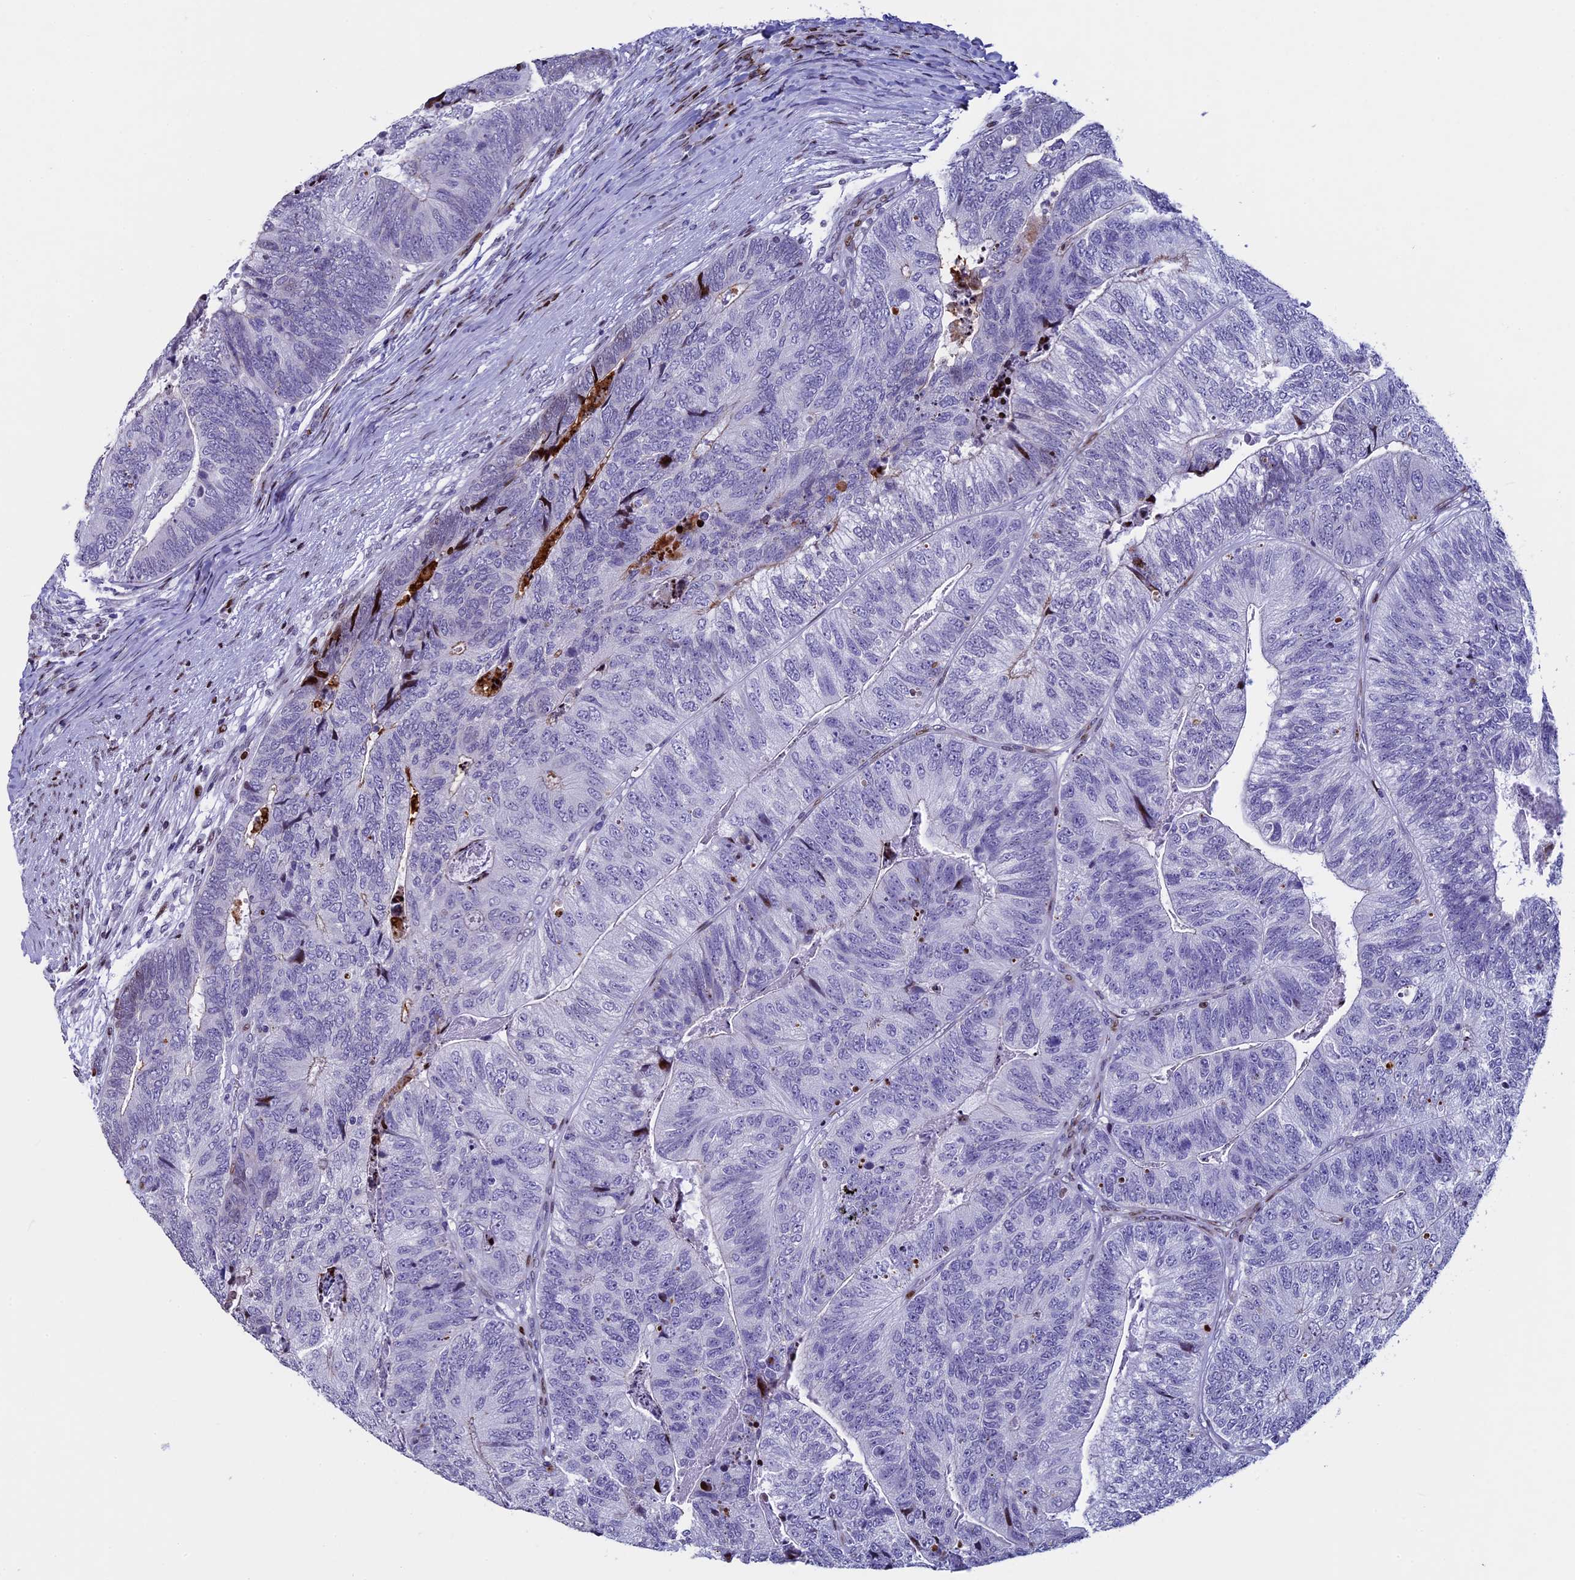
{"staining": {"intensity": "strong", "quantity": "<25%", "location": "nuclear"}, "tissue": "colorectal cancer", "cell_type": "Tumor cells", "image_type": "cancer", "snomed": [{"axis": "morphology", "description": "Adenocarcinoma, NOS"}, {"axis": "topography", "description": "Colon"}], "caption": "Strong nuclear positivity is appreciated in about <25% of tumor cells in colorectal cancer.", "gene": "BTBD3", "patient": {"sex": "female", "age": 67}}